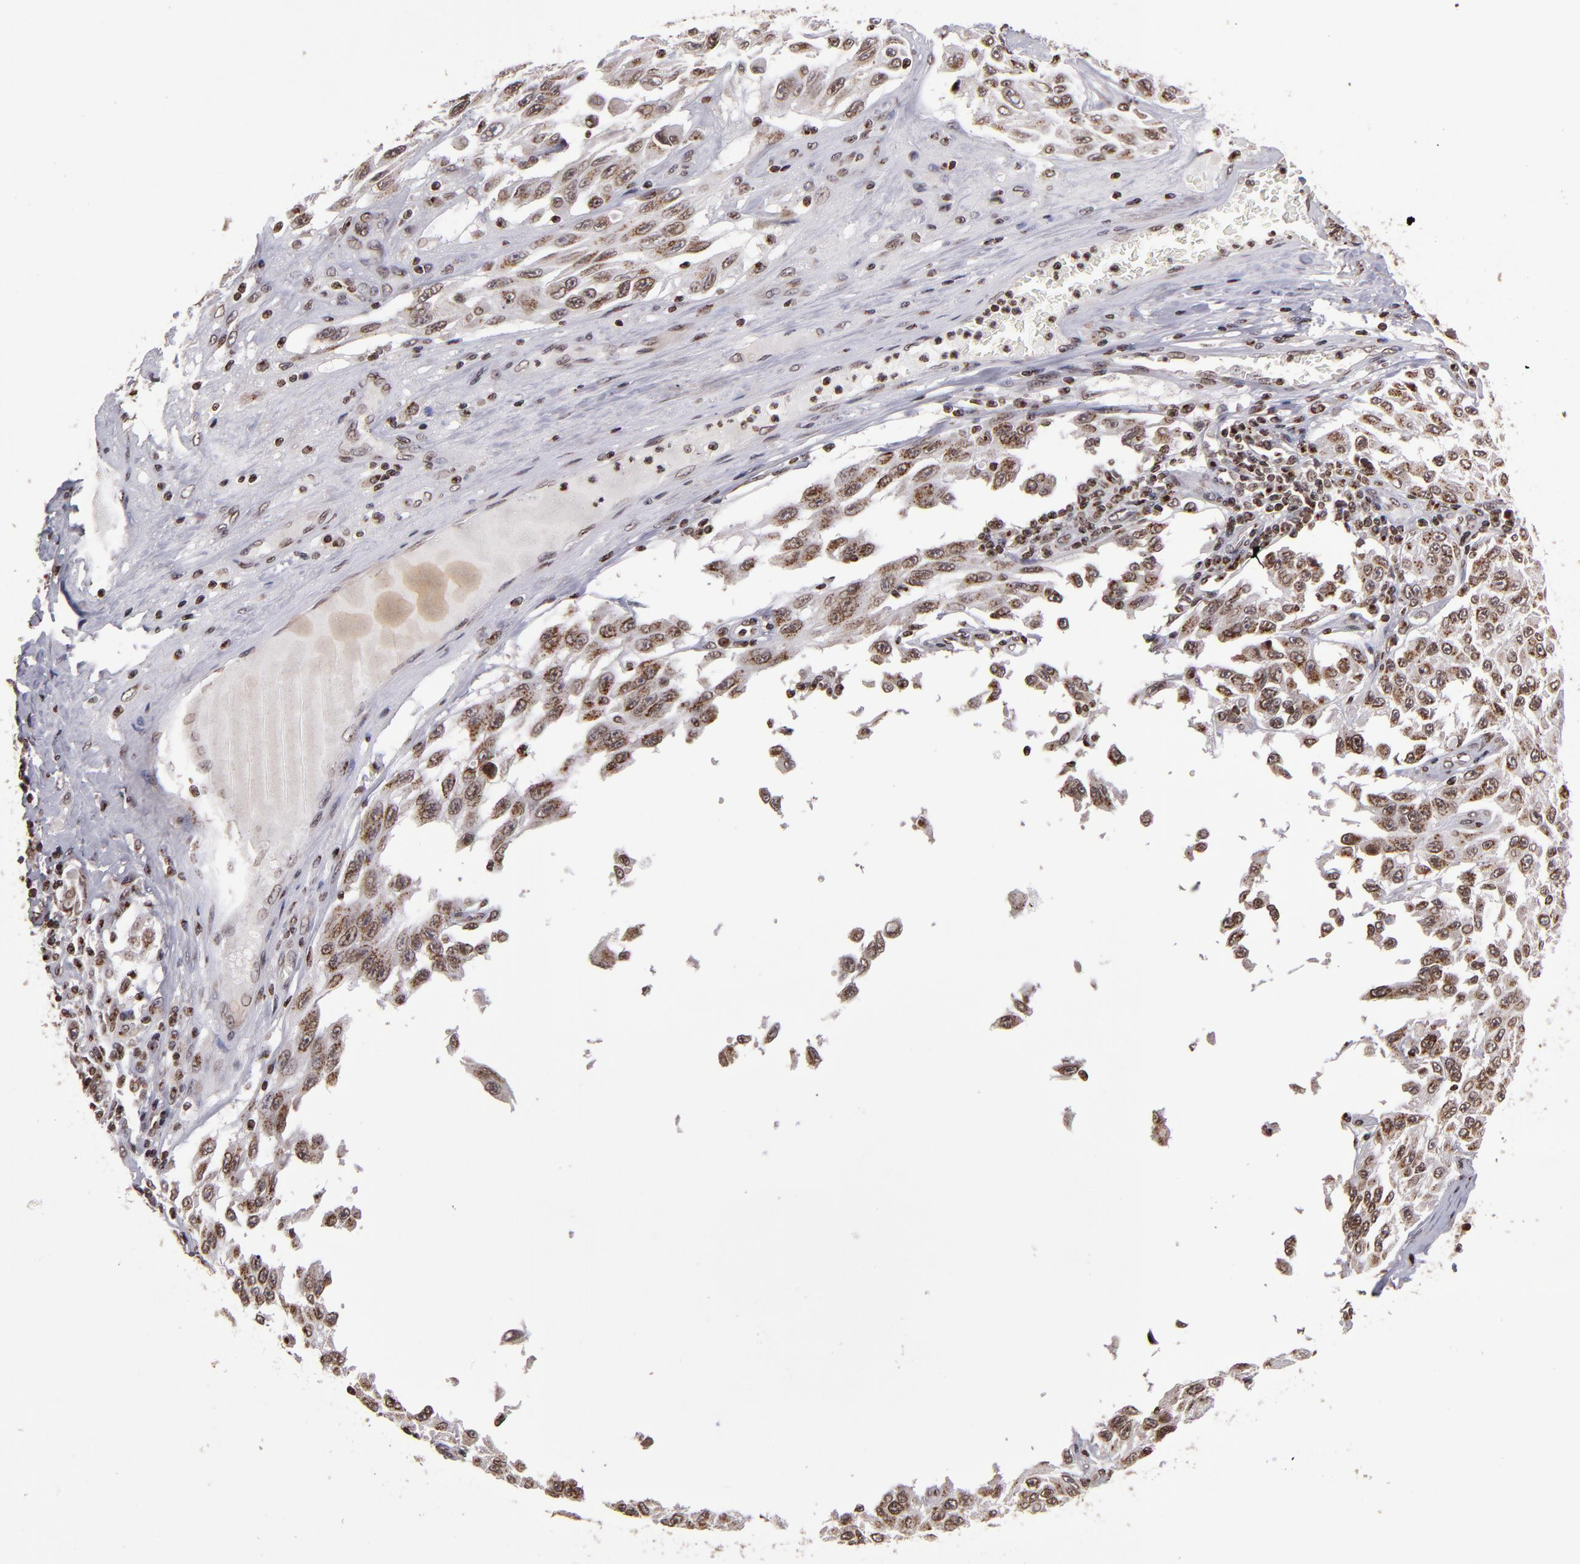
{"staining": {"intensity": "moderate", "quantity": ">75%", "location": "cytoplasmic/membranous,nuclear"}, "tissue": "melanoma", "cell_type": "Tumor cells", "image_type": "cancer", "snomed": [{"axis": "morphology", "description": "Malignant melanoma, NOS"}, {"axis": "topography", "description": "Skin"}], "caption": "Immunohistochemistry of malignant melanoma exhibits medium levels of moderate cytoplasmic/membranous and nuclear expression in about >75% of tumor cells.", "gene": "CSDC2", "patient": {"sex": "male", "age": 30}}